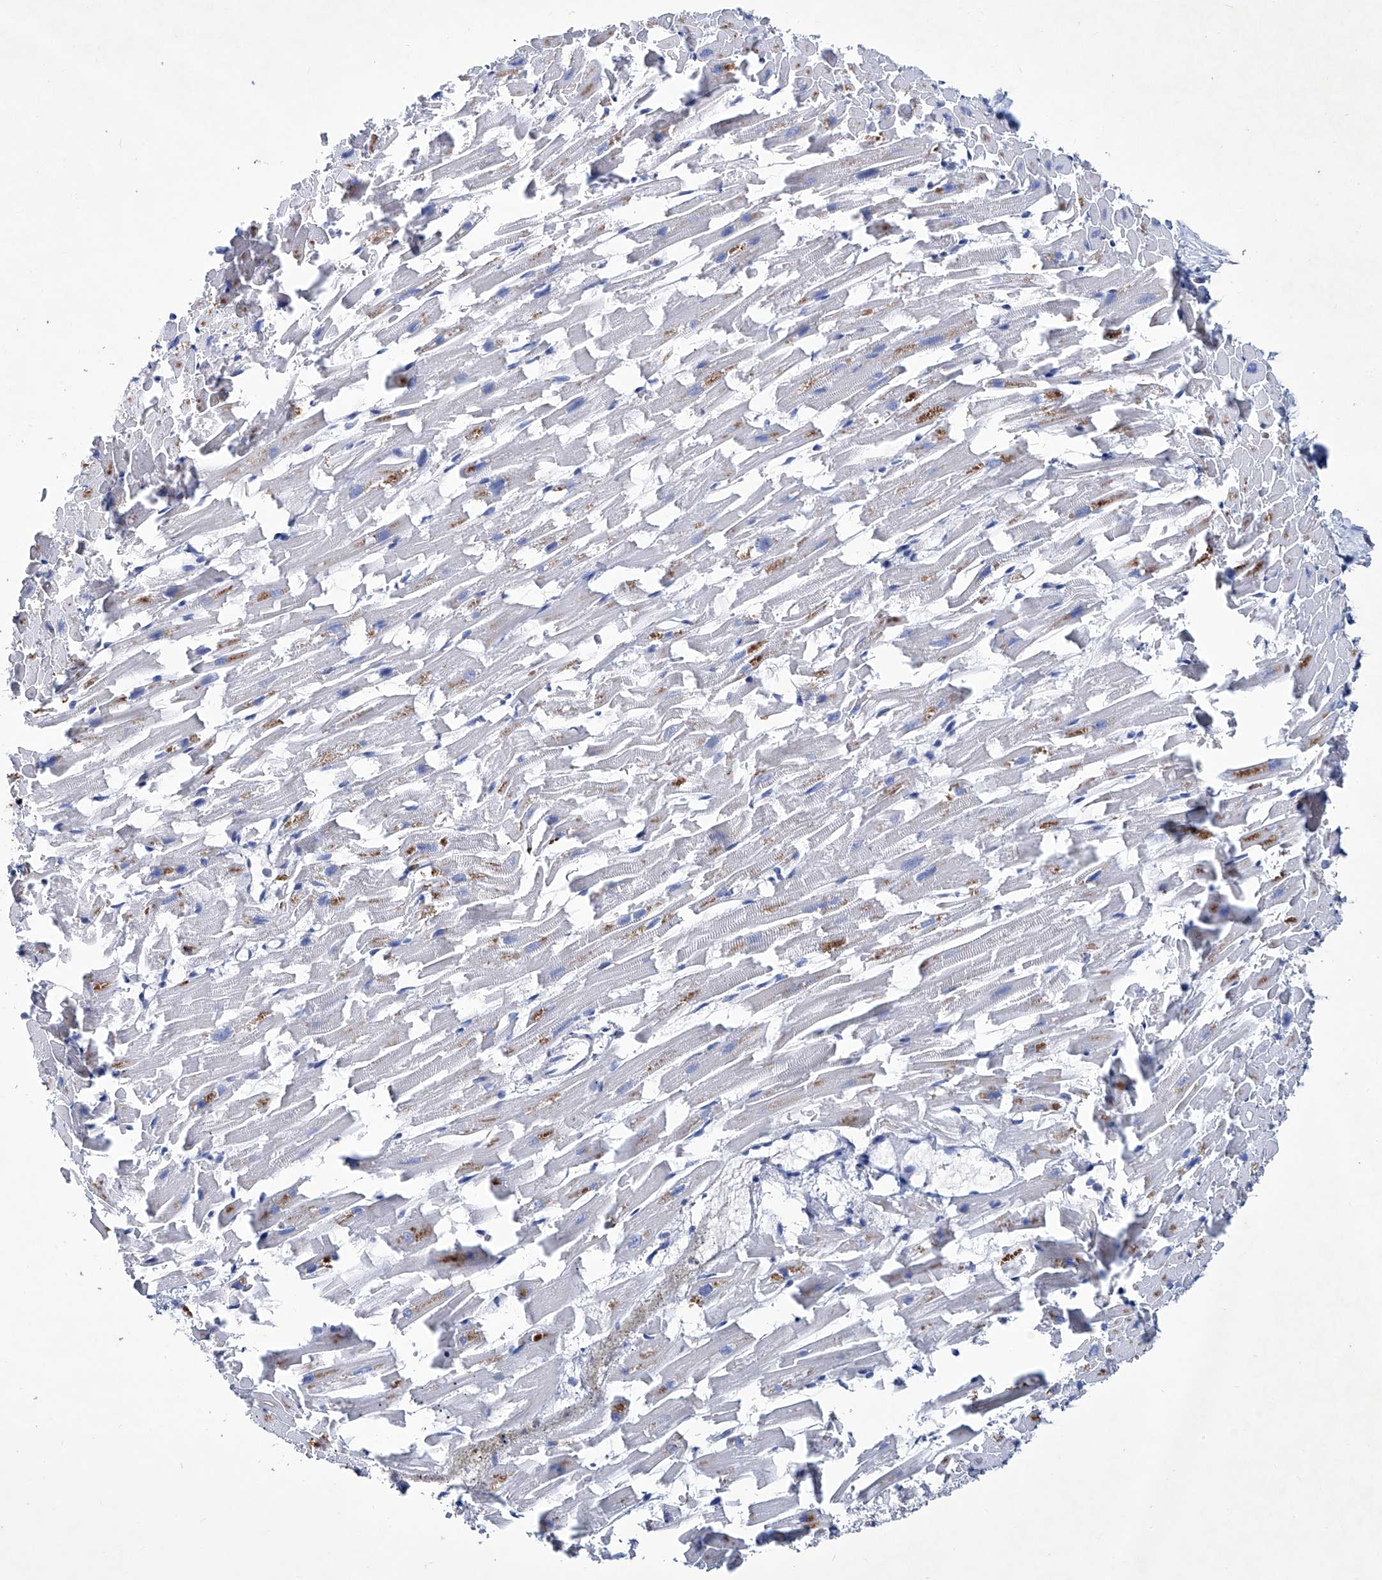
{"staining": {"intensity": "negative", "quantity": "none", "location": "none"}, "tissue": "heart muscle", "cell_type": "Cardiomyocytes", "image_type": "normal", "snomed": [{"axis": "morphology", "description": "Normal tissue, NOS"}, {"axis": "topography", "description": "Heart"}], "caption": "DAB immunohistochemical staining of unremarkable human heart muscle reveals no significant positivity in cardiomyocytes. (DAB IHC, high magnification).", "gene": "KLHL17", "patient": {"sex": "female", "age": 64}}